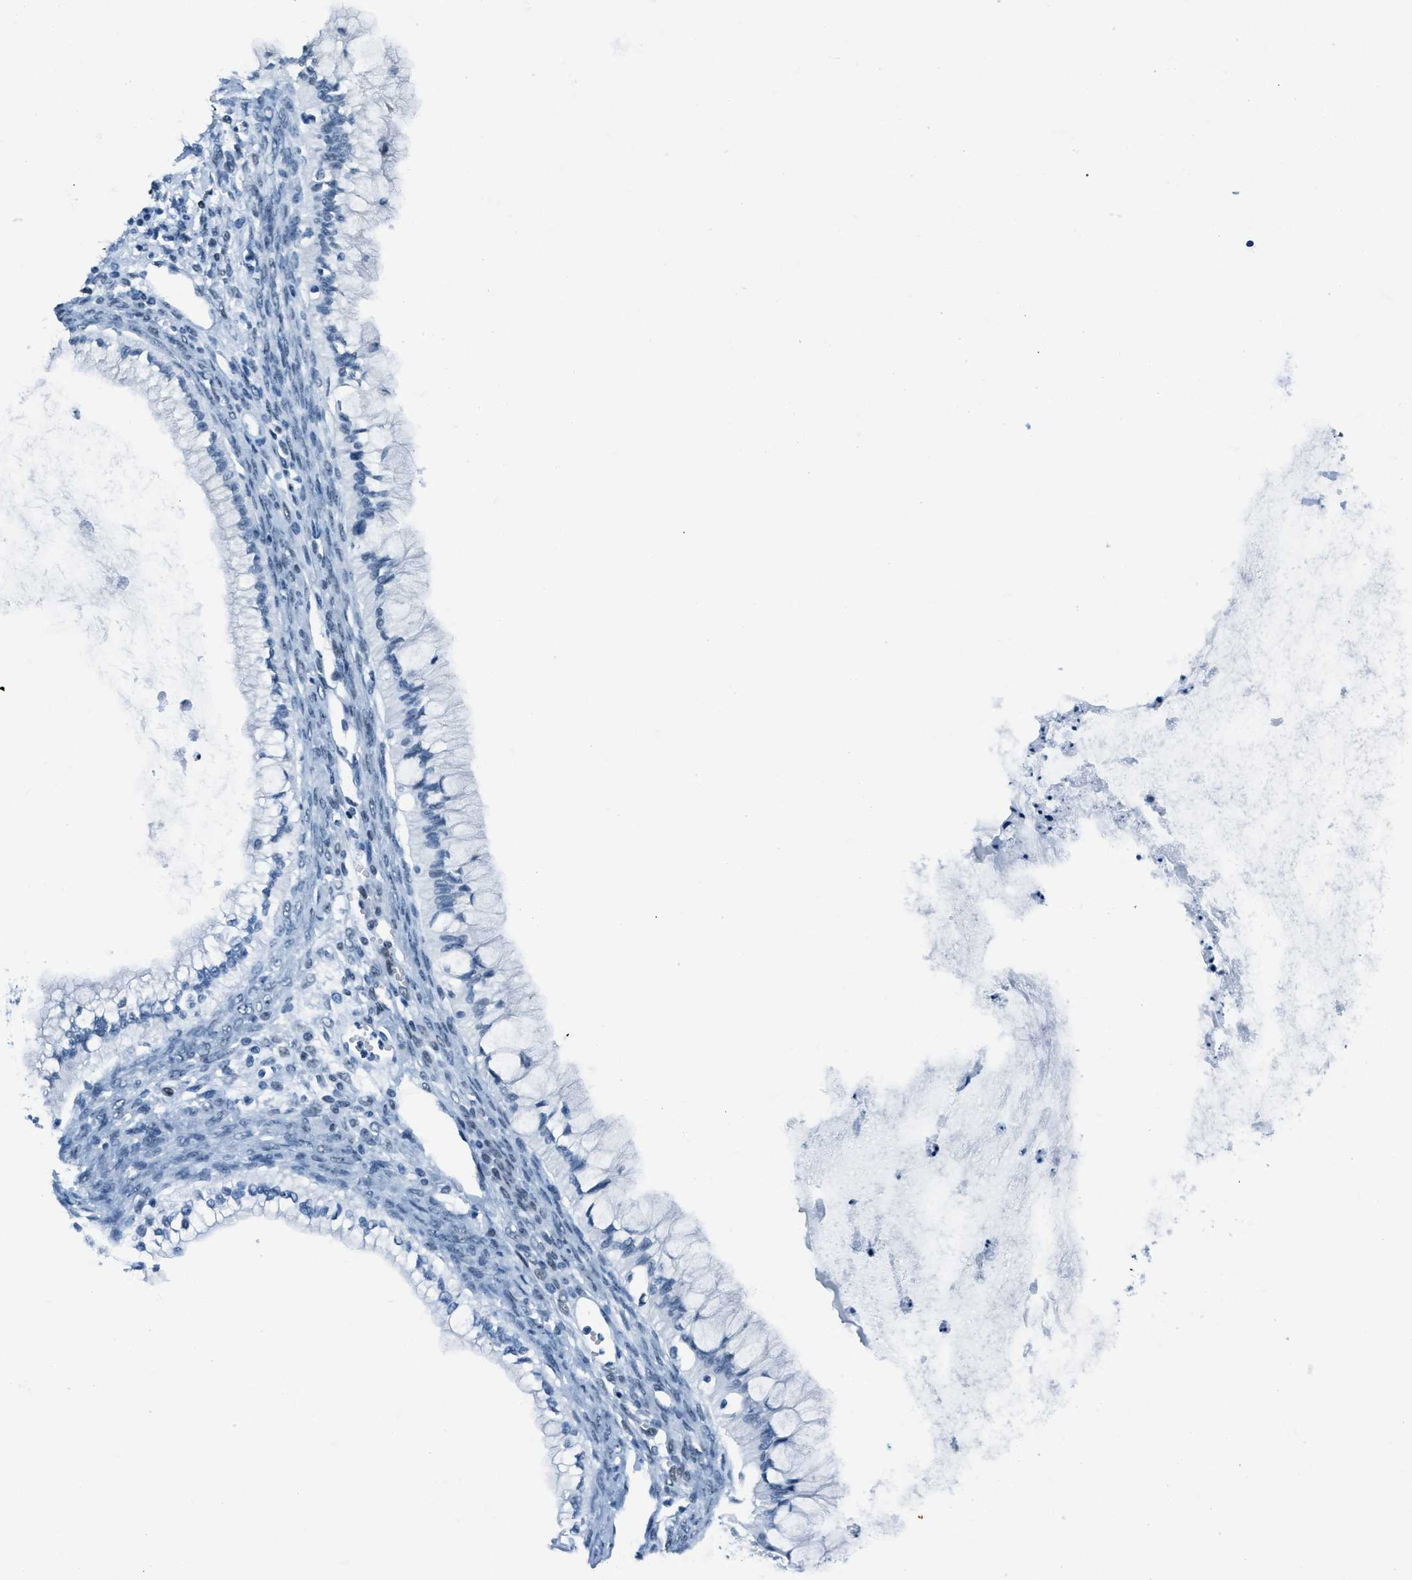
{"staining": {"intensity": "negative", "quantity": "none", "location": "none"}, "tissue": "ovarian cancer", "cell_type": "Tumor cells", "image_type": "cancer", "snomed": [{"axis": "morphology", "description": "Cystadenocarcinoma, mucinous, NOS"}, {"axis": "topography", "description": "Ovary"}], "caption": "This is a histopathology image of immunohistochemistry staining of ovarian cancer (mucinous cystadenocarcinoma), which shows no expression in tumor cells.", "gene": "PLA2G2A", "patient": {"sex": "female", "age": 57}}